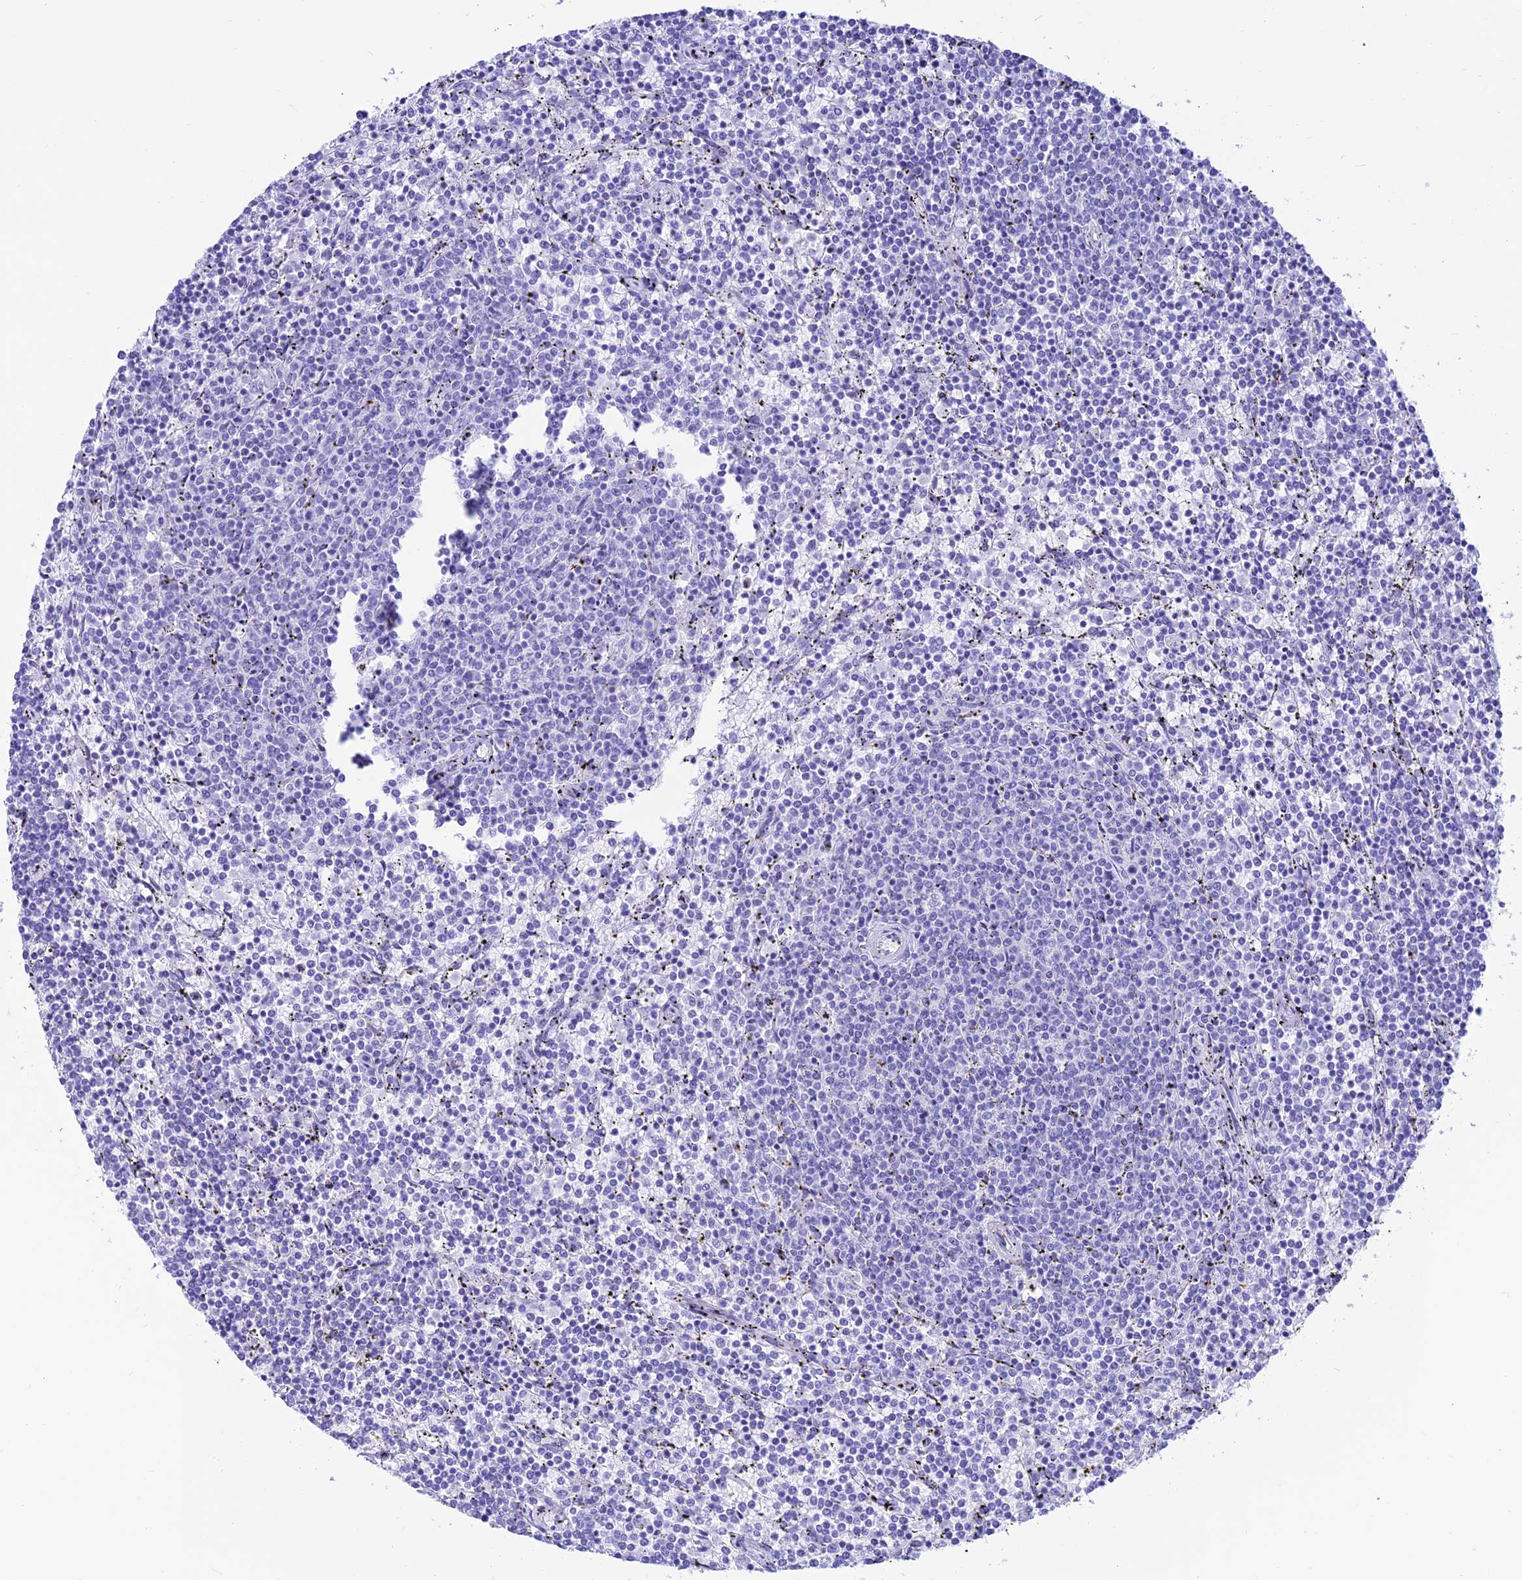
{"staining": {"intensity": "negative", "quantity": "none", "location": "none"}, "tissue": "lymphoma", "cell_type": "Tumor cells", "image_type": "cancer", "snomed": [{"axis": "morphology", "description": "Malignant lymphoma, non-Hodgkin's type, Low grade"}, {"axis": "topography", "description": "Spleen"}], "caption": "An image of lymphoma stained for a protein demonstrates no brown staining in tumor cells.", "gene": "PRNP", "patient": {"sex": "female", "age": 50}}